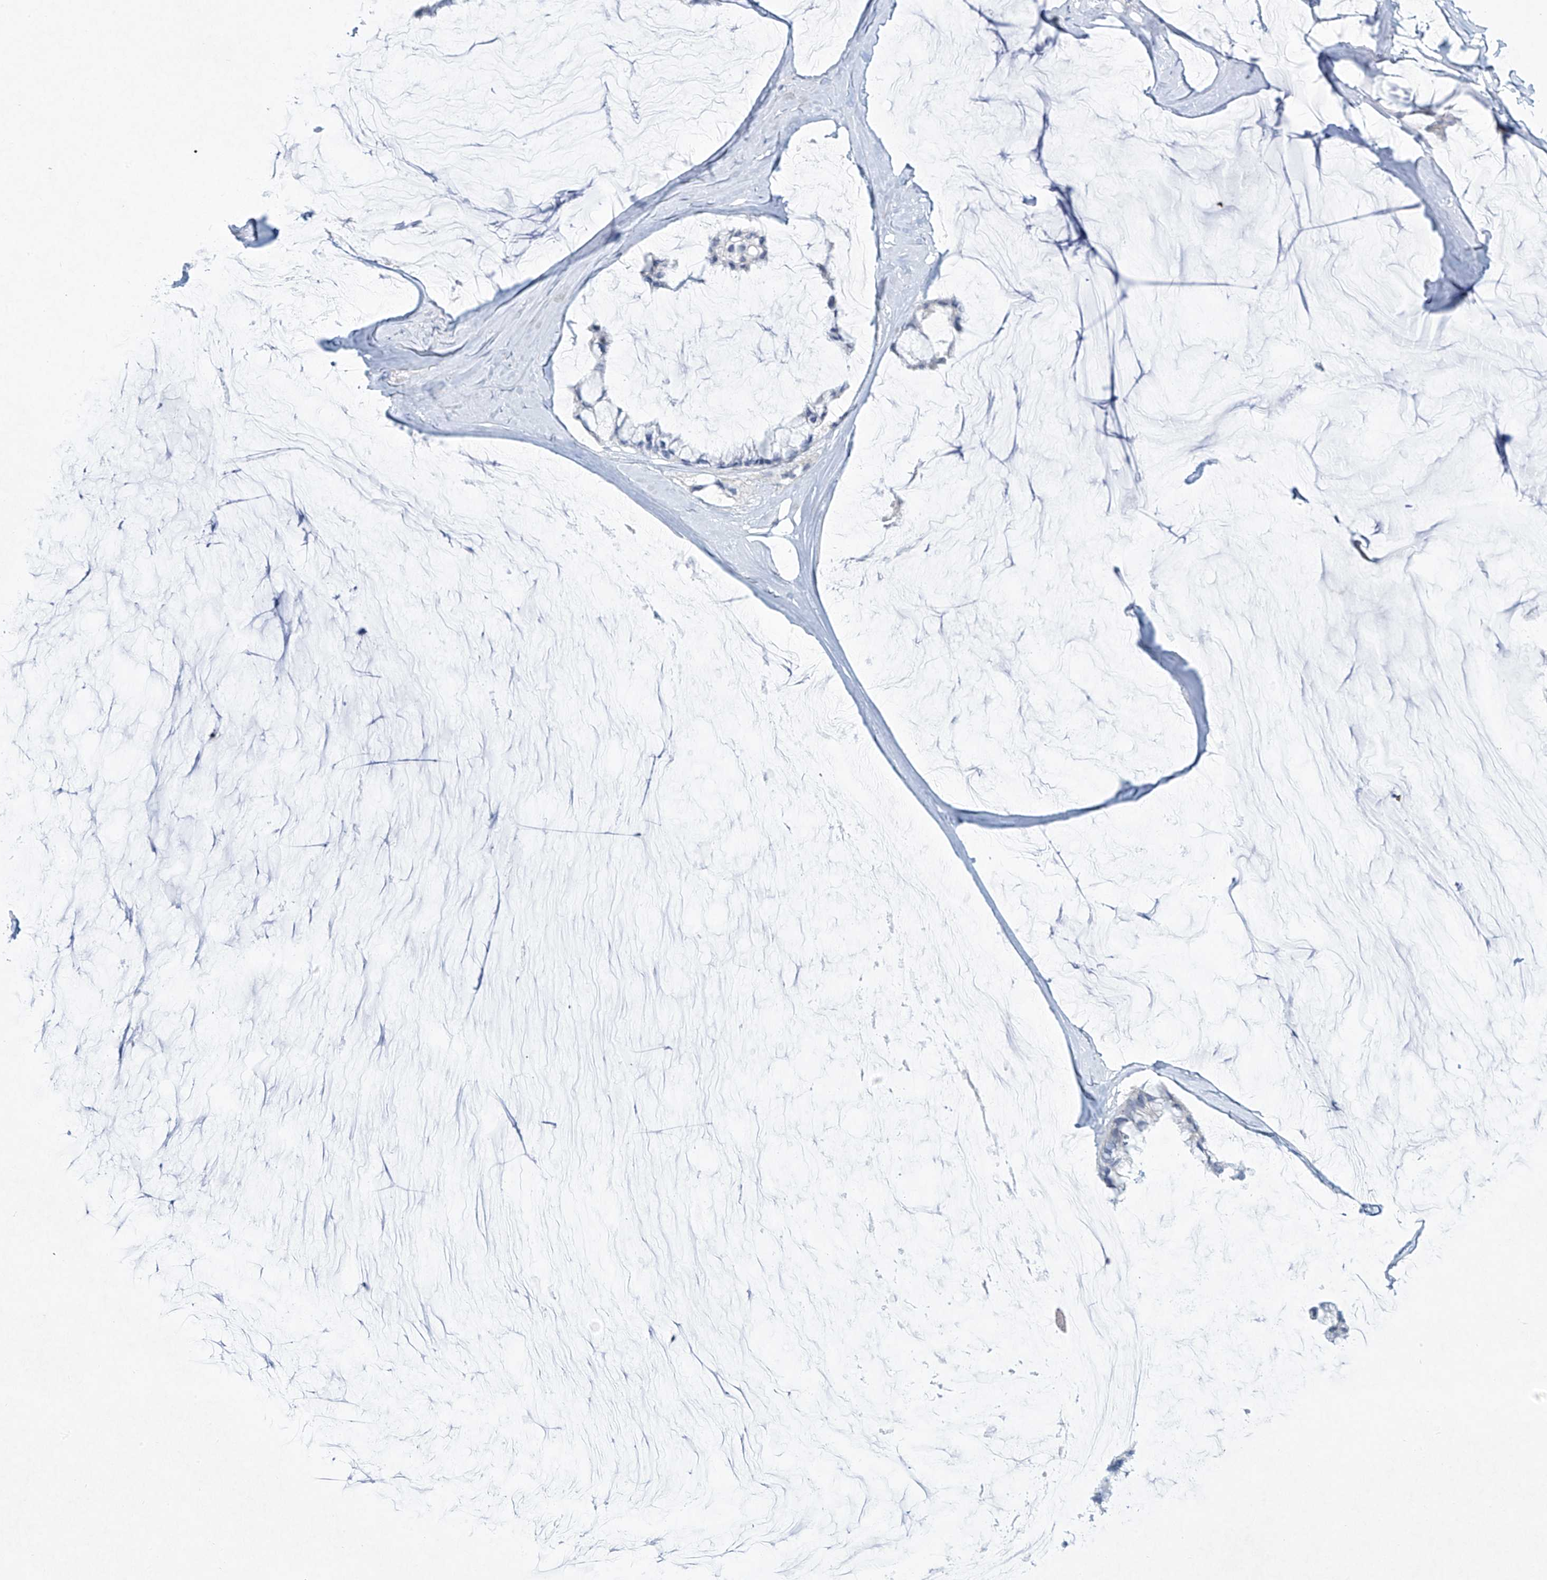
{"staining": {"intensity": "negative", "quantity": "none", "location": "none"}, "tissue": "ovarian cancer", "cell_type": "Tumor cells", "image_type": "cancer", "snomed": [{"axis": "morphology", "description": "Cystadenocarcinoma, mucinous, NOS"}, {"axis": "topography", "description": "Ovary"}], "caption": "Photomicrograph shows no significant protein staining in tumor cells of ovarian mucinous cystadenocarcinoma.", "gene": "PAX6", "patient": {"sex": "female", "age": 39}}